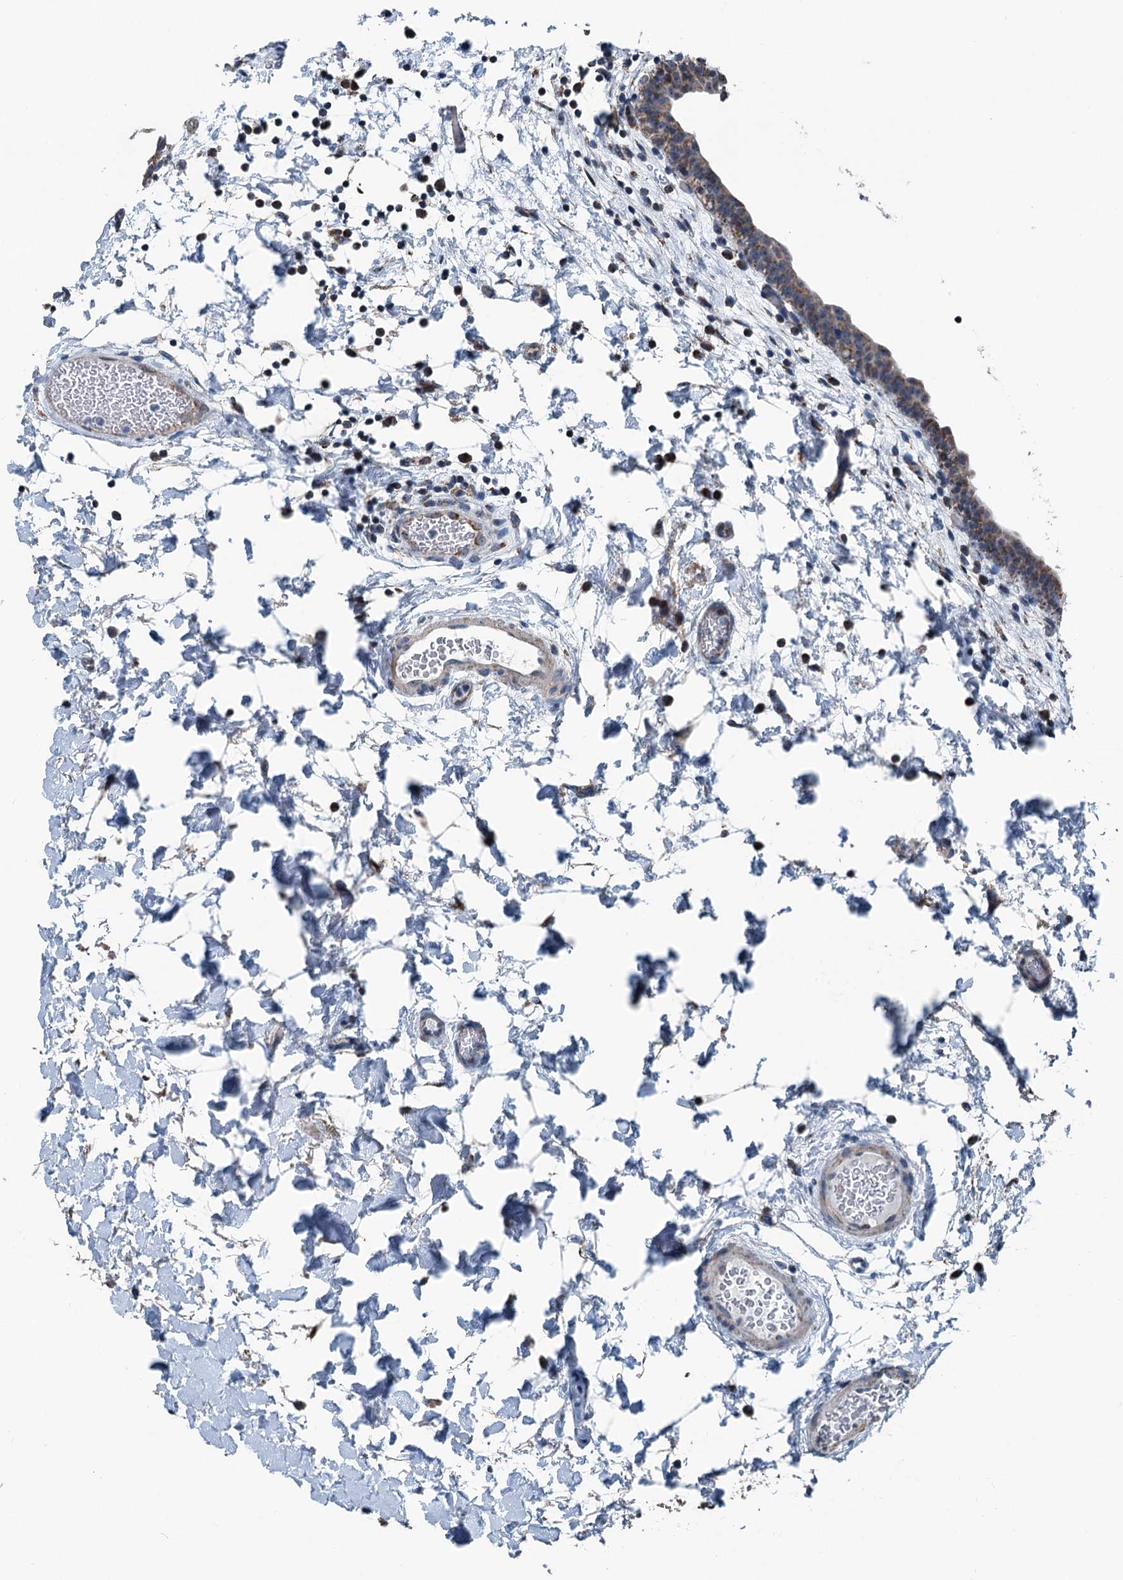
{"staining": {"intensity": "moderate", "quantity": "25%-75%", "location": "cytoplasmic/membranous,nuclear"}, "tissue": "urinary bladder", "cell_type": "Urothelial cells", "image_type": "normal", "snomed": [{"axis": "morphology", "description": "Normal tissue, NOS"}, {"axis": "topography", "description": "Urinary bladder"}], "caption": "Immunohistochemical staining of normal urinary bladder demonstrates moderate cytoplasmic/membranous,nuclear protein expression in about 25%-75% of urothelial cells. (DAB (3,3'-diaminobenzidine) = brown stain, brightfield microscopy at high magnification).", "gene": "TRPT1", "patient": {"sex": "male", "age": 83}}